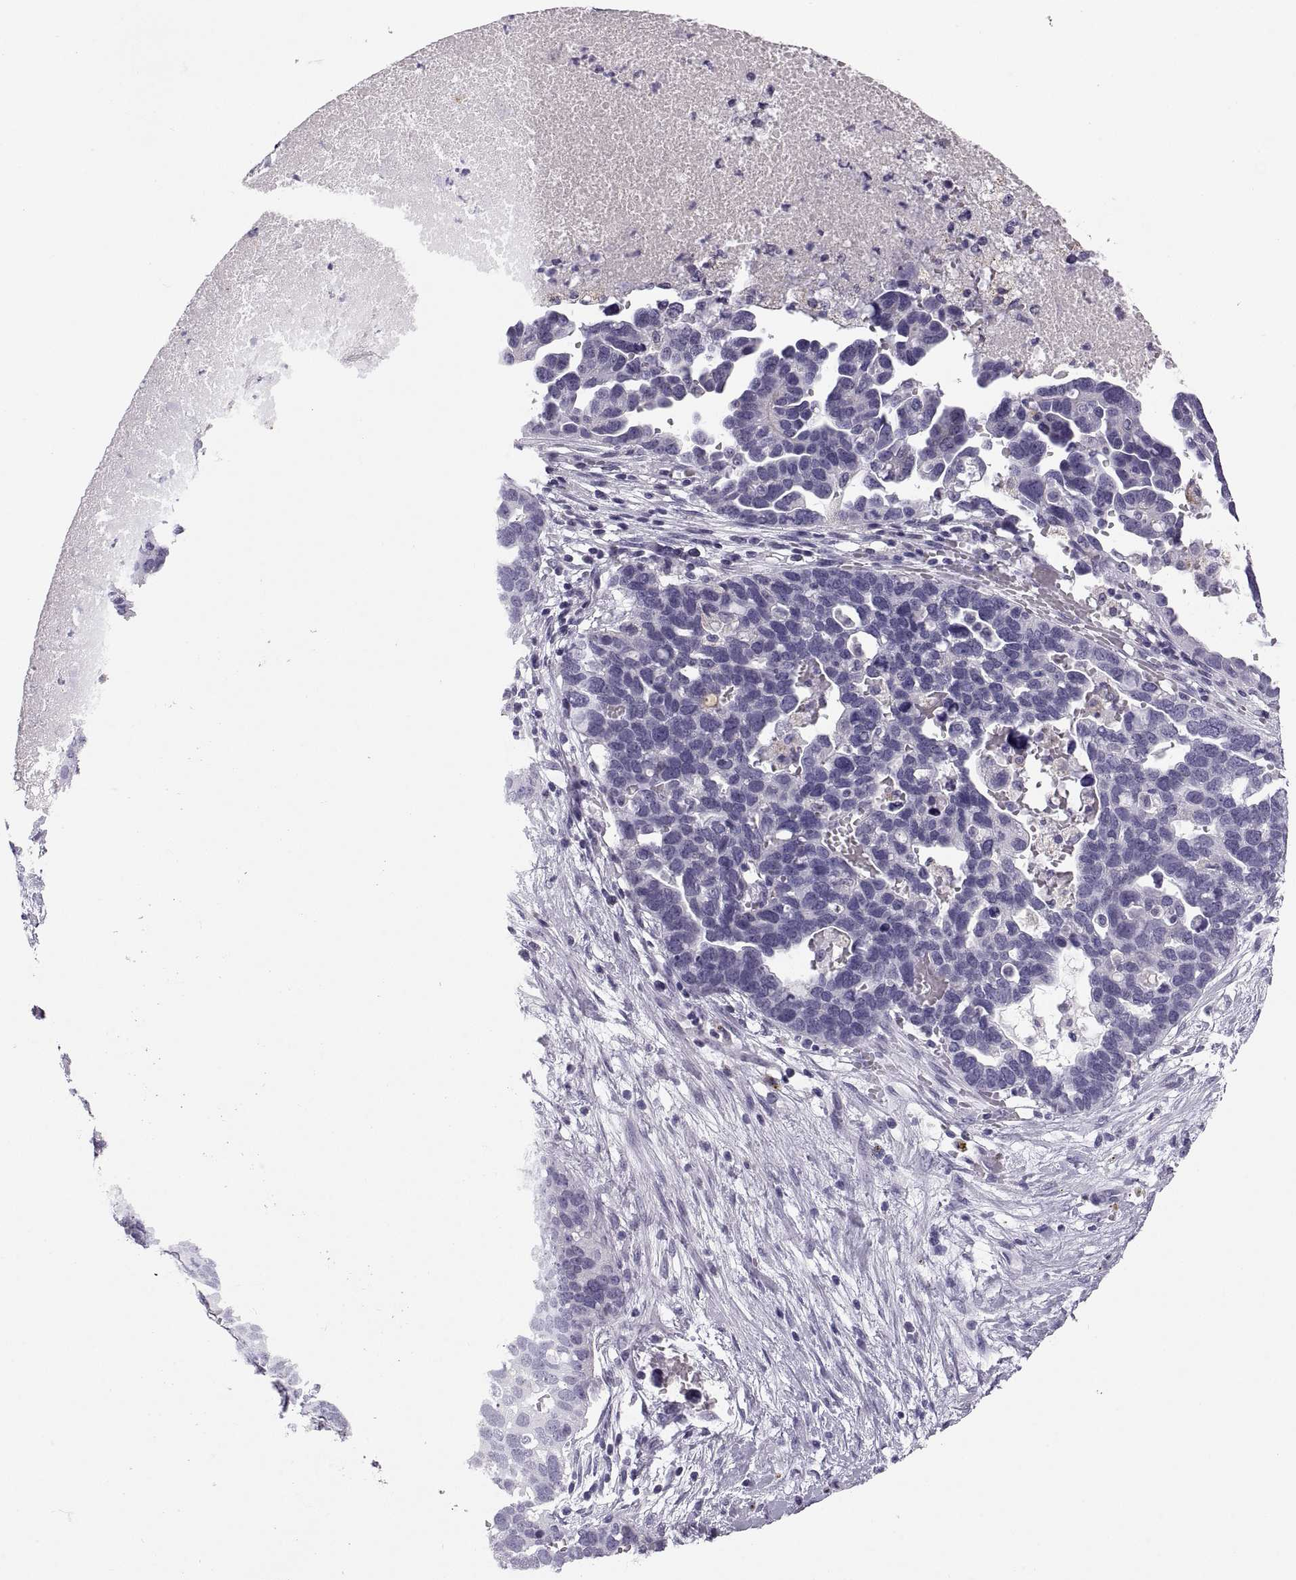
{"staining": {"intensity": "negative", "quantity": "none", "location": "none"}, "tissue": "ovarian cancer", "cell_type": "Tumor cells", "image_type": "cancer", "snomed": [{"axis": "morphology", "description": "Cystadenocarcinoma, serous, NOS"}, {"axis": "topography", "description": "Ovary"}], "caption": "Immunohistochemistry image of ovarian serous cystadenocarcinoma stained for a protein (brown), which exhibits no positivity in tumor cells. (Immunohistochemistry (ihc), brightfield microscopy, high magnification).", "gene": "QRICH2", "patient": {"sex": "female", "age": 54}}